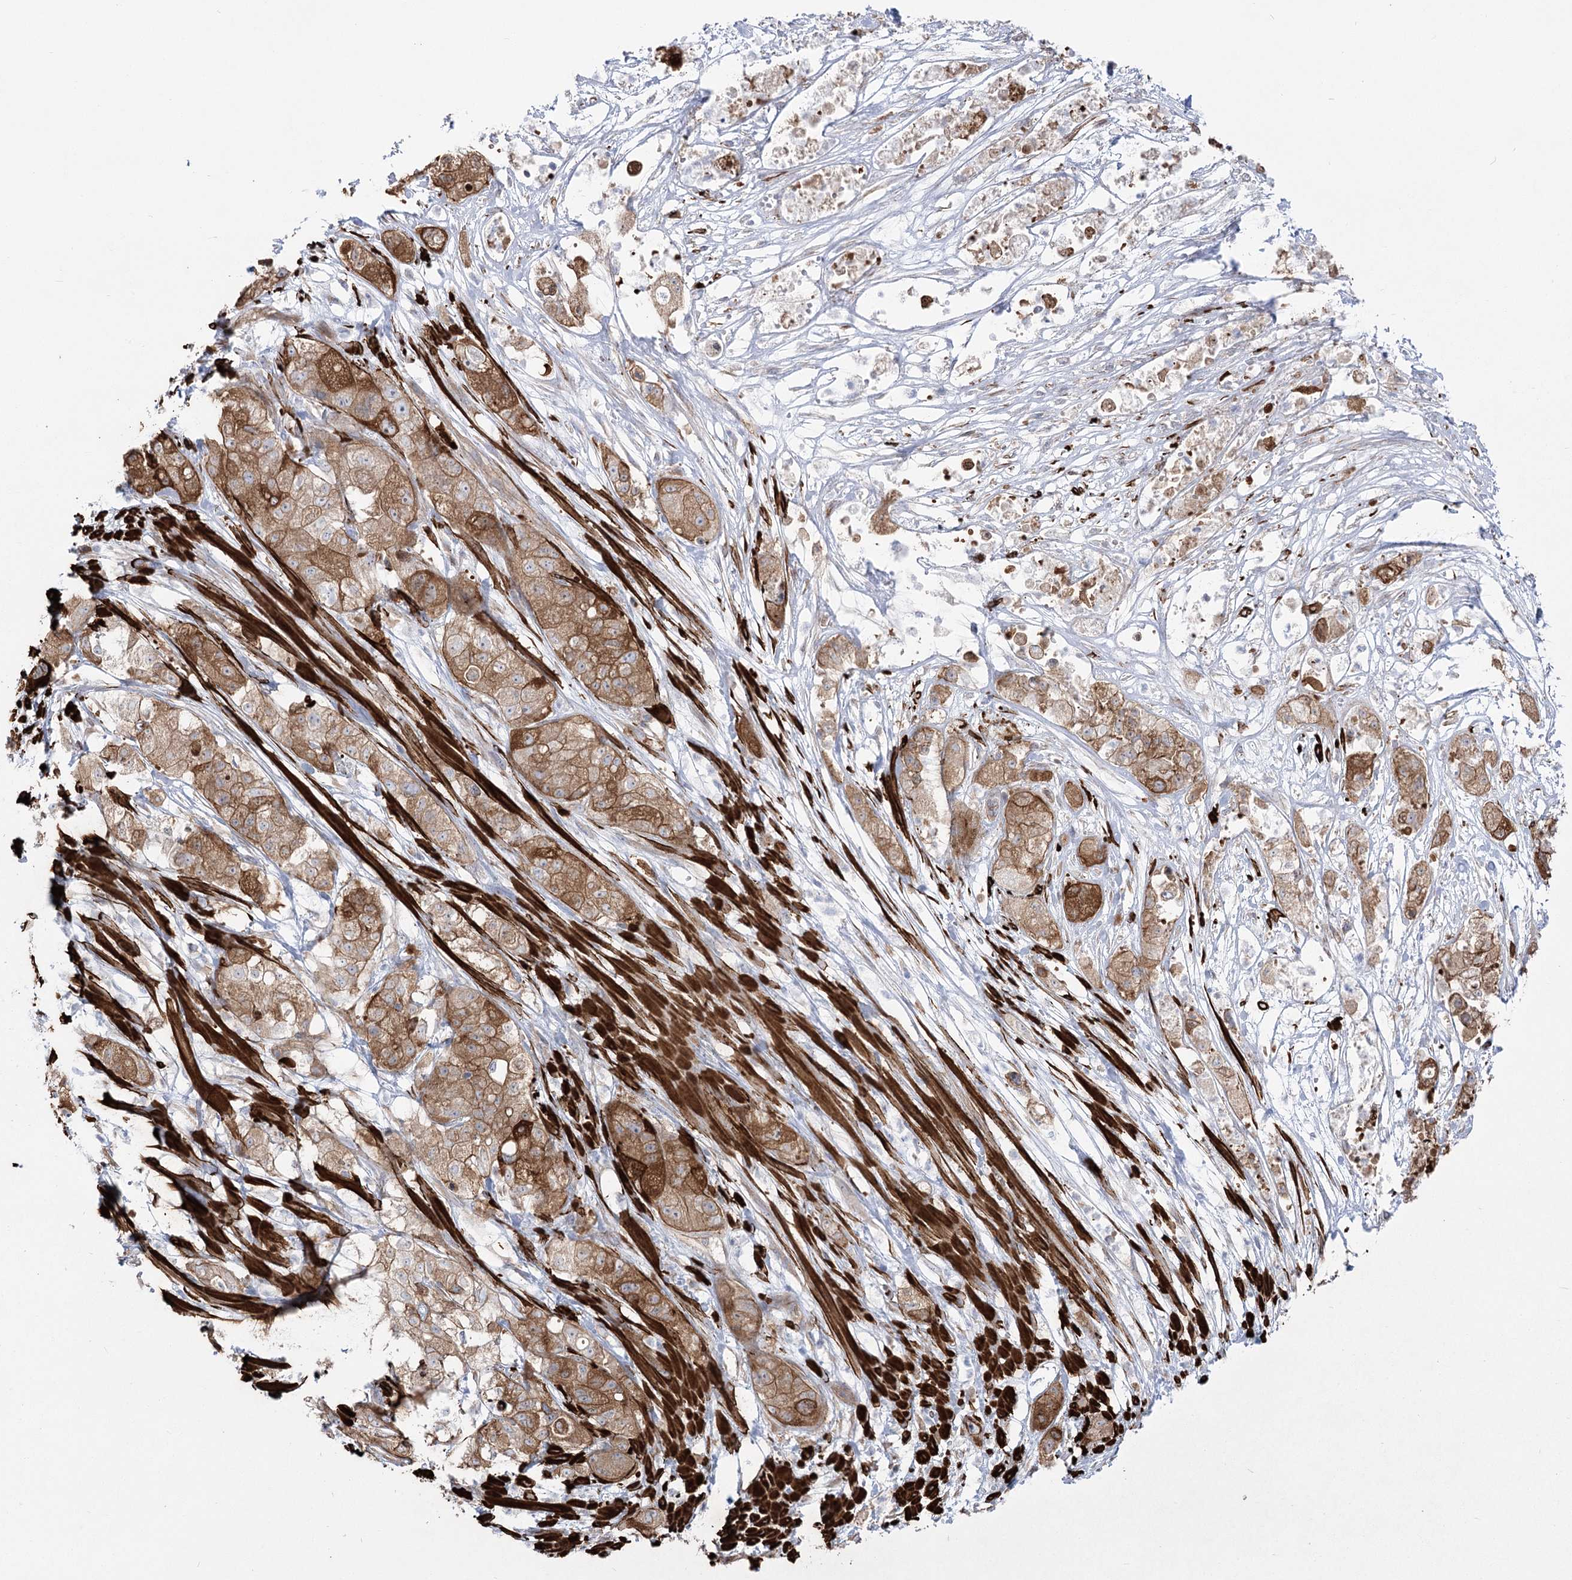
{"staining": {"intensity": "moderate", "quantity": ">75%", "location": "cytoplasmic/membranous"}, "tissue": "pancreatic cancer", "cell_type": "Tumor cells", "image_type": "cancer", "snomed": [{"axis": "morphology", "description": "Adenocarcinoma, NOS"}, {"axis": "topography", "description": "Pancreas"}], "caption": "A medium amount of moderate cytoplasmic/membranous expression is appreciated in about >75% of tumor cells in pancreatic cancer tissue. (DAB IHC with brightfield microscopy, high magnification).", "gene": "PLEKHA5", "patient": {"sex": "female", "age": 78}}